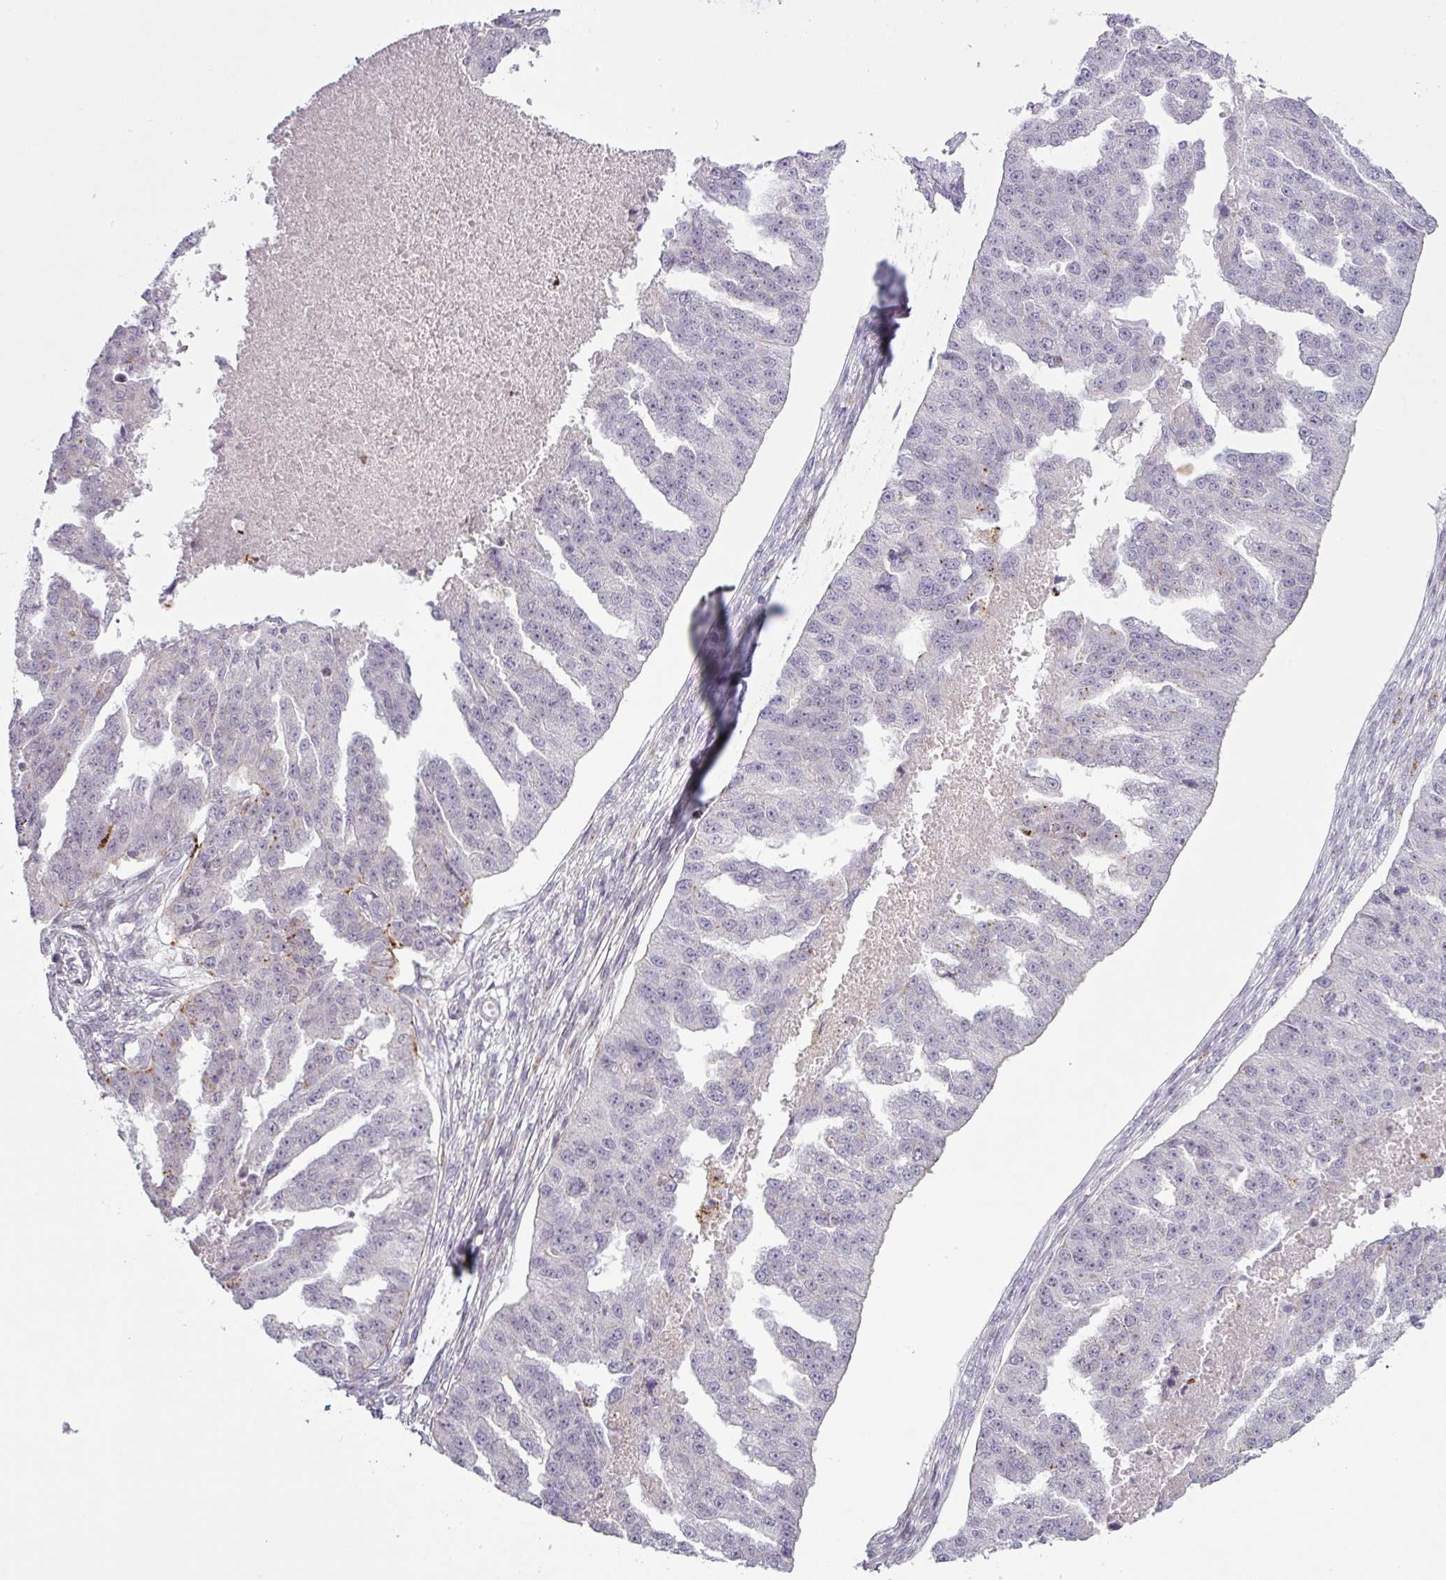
{"staining": {"intensity": "negative", "quantity": "none", "location": "none"}, "tissue": "ovarian cancer", "cell_type": "Tumor cells", "image_type": "cancer", "snomed": [{"axis": "morphology", "description": "Cystadenocarcinoma, serous, NOS"}, {"axis": "topography", "description": "Ovary"}], "caption": "Tumor cells show no significant positivity in serous cystadenocarcinoma (ovarian).", "gene": "MAP7D2", "patient": {"sex": "female", "age": 58}}